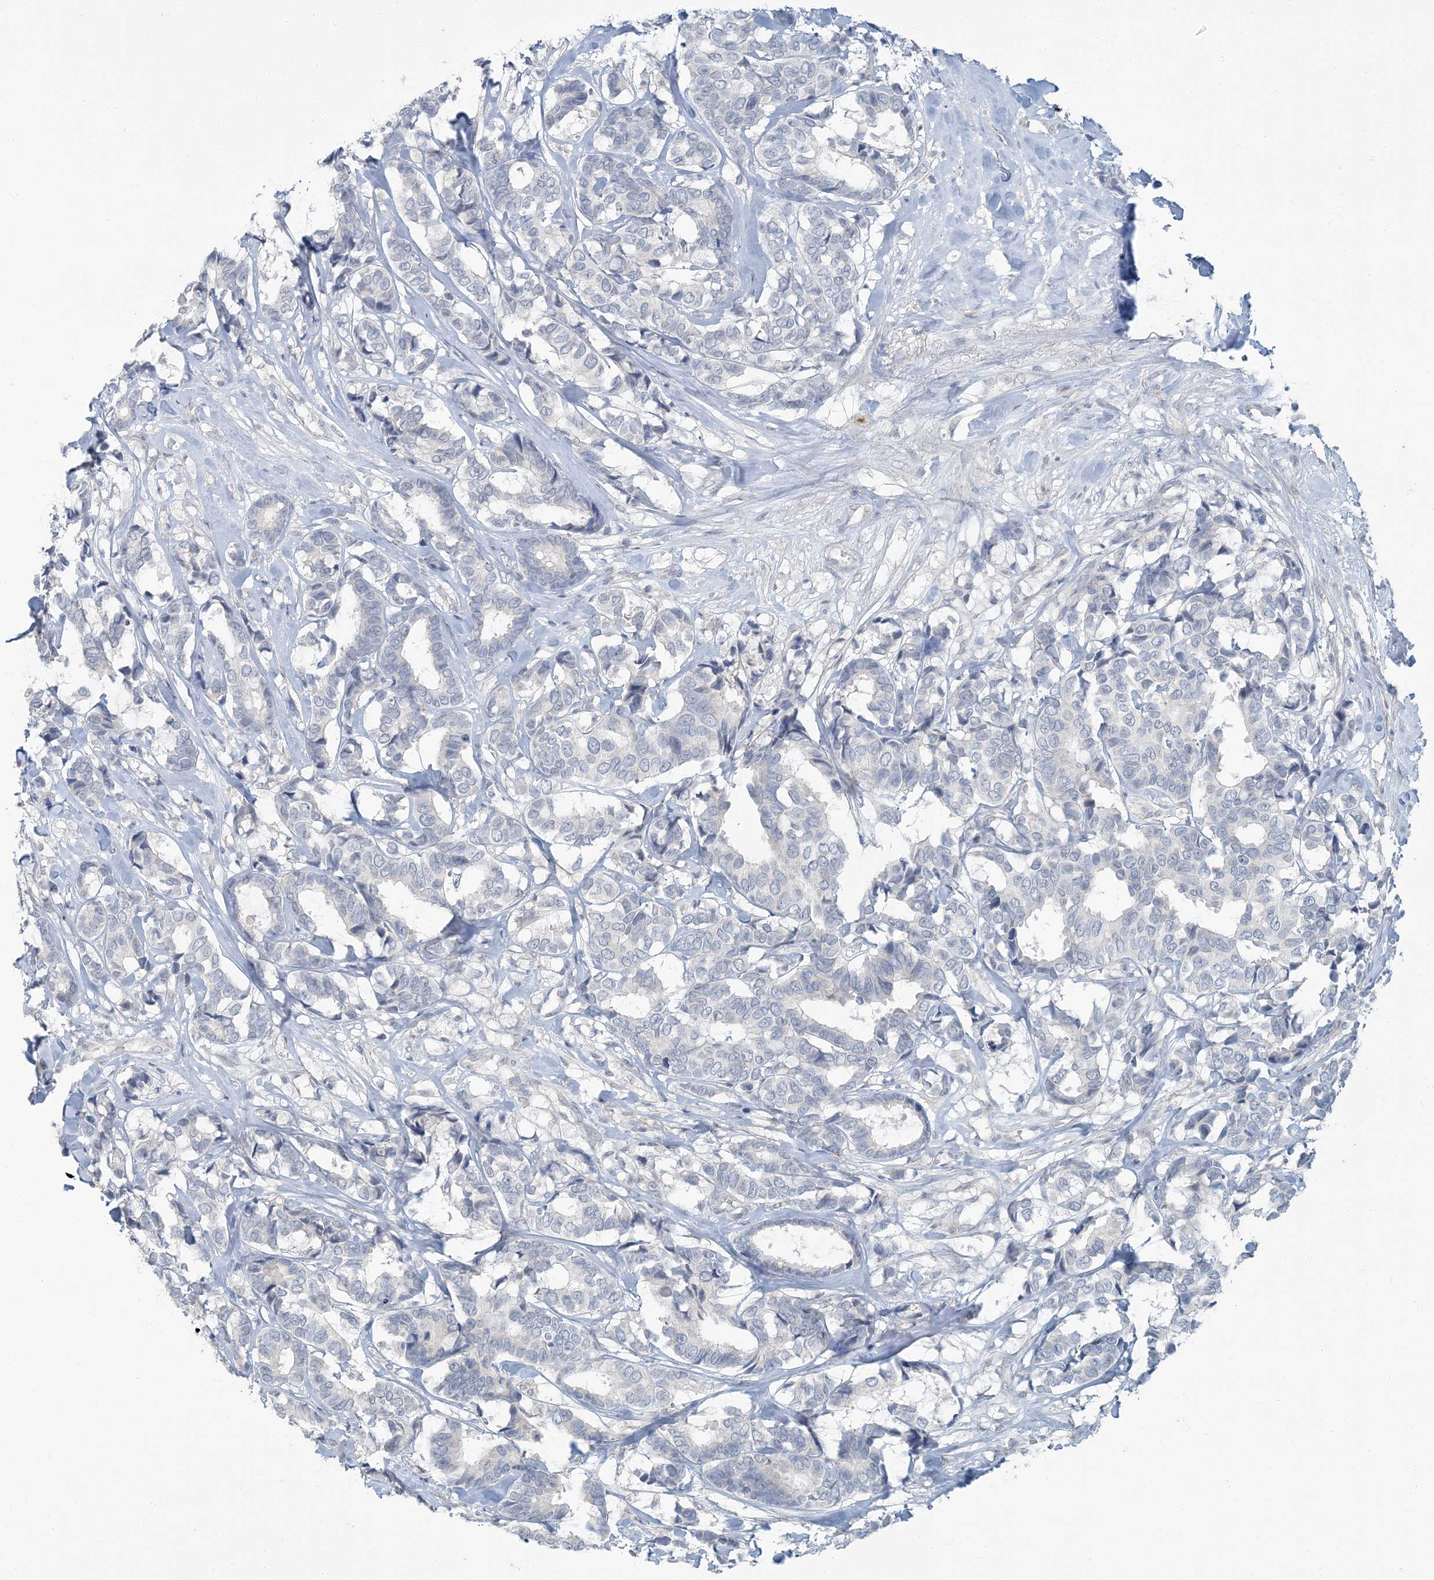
{"staining": {"intensity": "negative", "quantity": "none", "location": "none"}, "tissue": "breast cancer", "cell_type": "Tumor cells", "image_type": "cancer", "snomed": [{"axis": "morphology", "description": "Duct carcinoma"}, {"axis": "topography", "description": "Breast"}], "caption": "The immunohistochemistry image has no significant positivity in tumor cells of breast cancer (invasive ductal carcinoma) tissue. The staining is performed using DAB brown chromogen with nuclei counter-stained in using hematoxylin.", "gene": "EPHA4", "patient": {"sex": "female", "age": 87}}